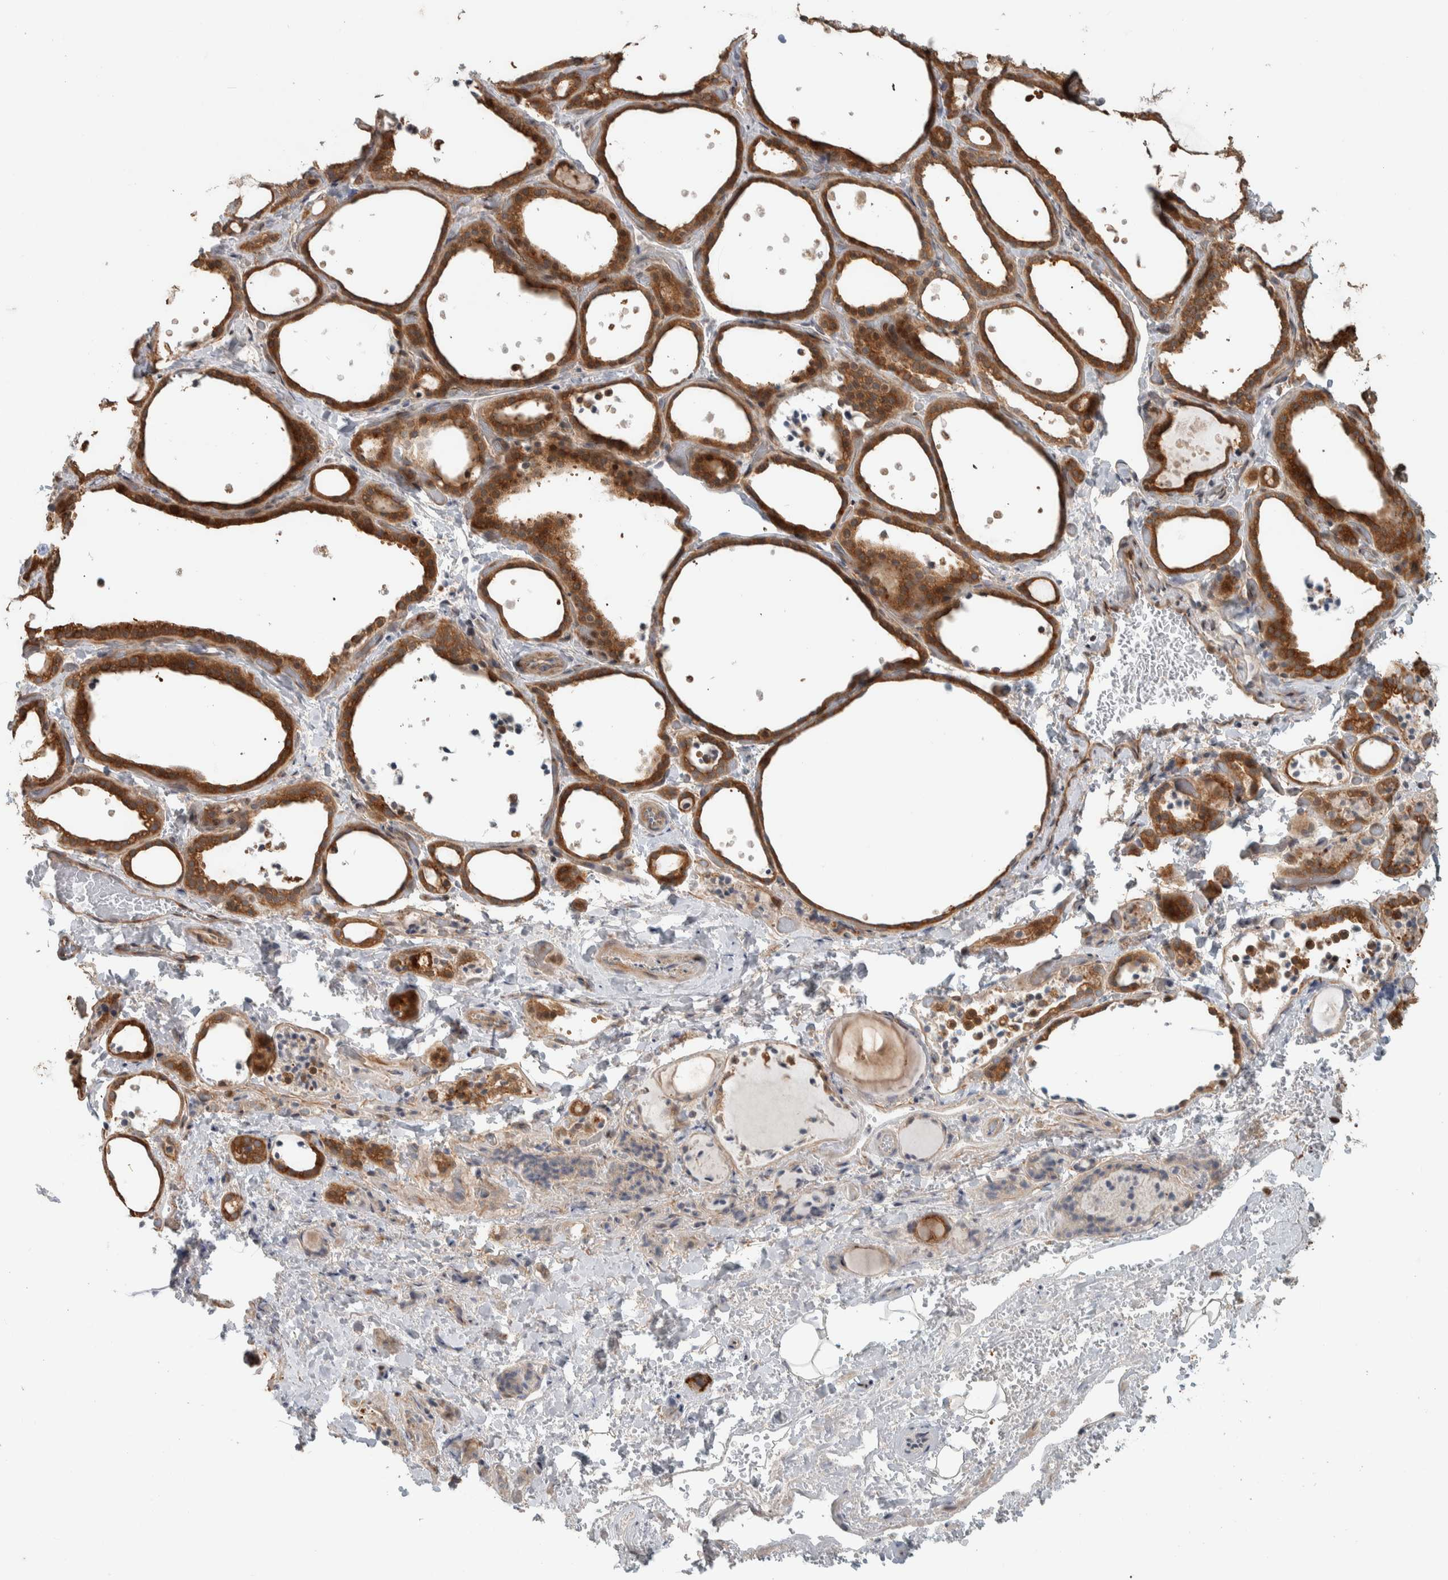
{"staining": {"intensity": "moderate", "quantity": ">75%", "location": "cytoplasmic/membranous"}, "tissue": "thyroid gland", "cell_type": "Glandular cells", "image_type": "normal", "snomed": [{"axis": "morphology", "description": "Normal tissue, NOS"}, {"axis": "topography", "description": "Thyroid gland"}], "caption": "Human thyroid gland stained for a protein (brown) demonstrates moderate cytoplasmic/membranous positive expression in about >75% of glandular cells.", "gene": "CNTROB", "patient": {"sex": "female", "age": 44}}